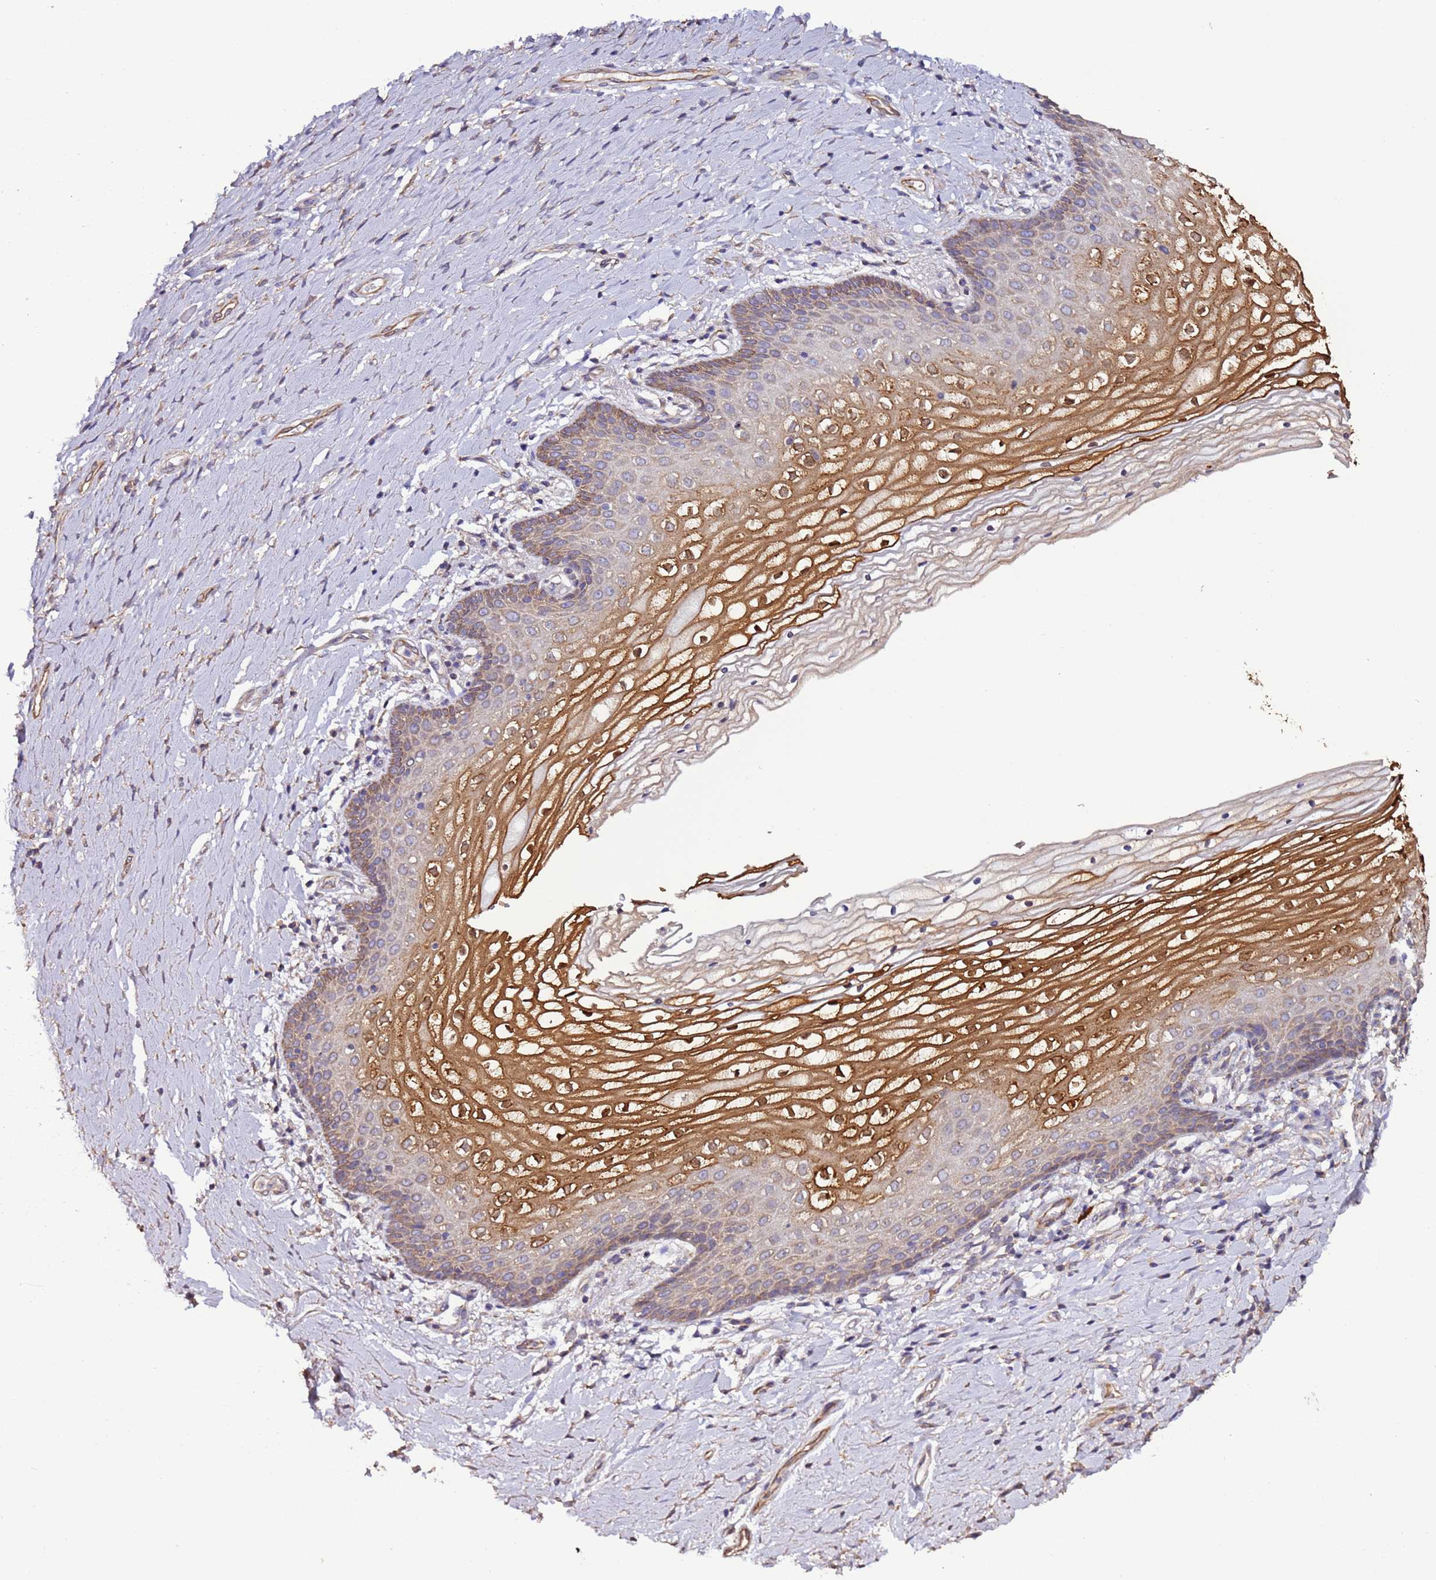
{"staining": {"intensity": "moderate", "quantity": "25%-75%", "location": "cytoplasmic/membranous,nuclear"}, "tissue": "vagina", "cell_type": "Squamous epithelial cells", "image_type": "normal", "snomed": [{"axis": "morphology", "description": "Normal tissue, NOS"}, {"axis": "topography", "description": "Vagina"}], "caption": "Immunohistochemistry staining of unremarkable vagina, which demonstrates medium levels of moderate cytoplasmic/membranous,nuclear positivity in about 25%-75% of squamous epithelial cells indicating moderate cytoplasmic/membranous,nuclear protein staining. The staining was performed using DAB (brown) for protein detection and nuclei were counterstained in hematoxylin (blue).", "gene": "SLC41A3", "patient": {"sex": "female", "age": 60}}